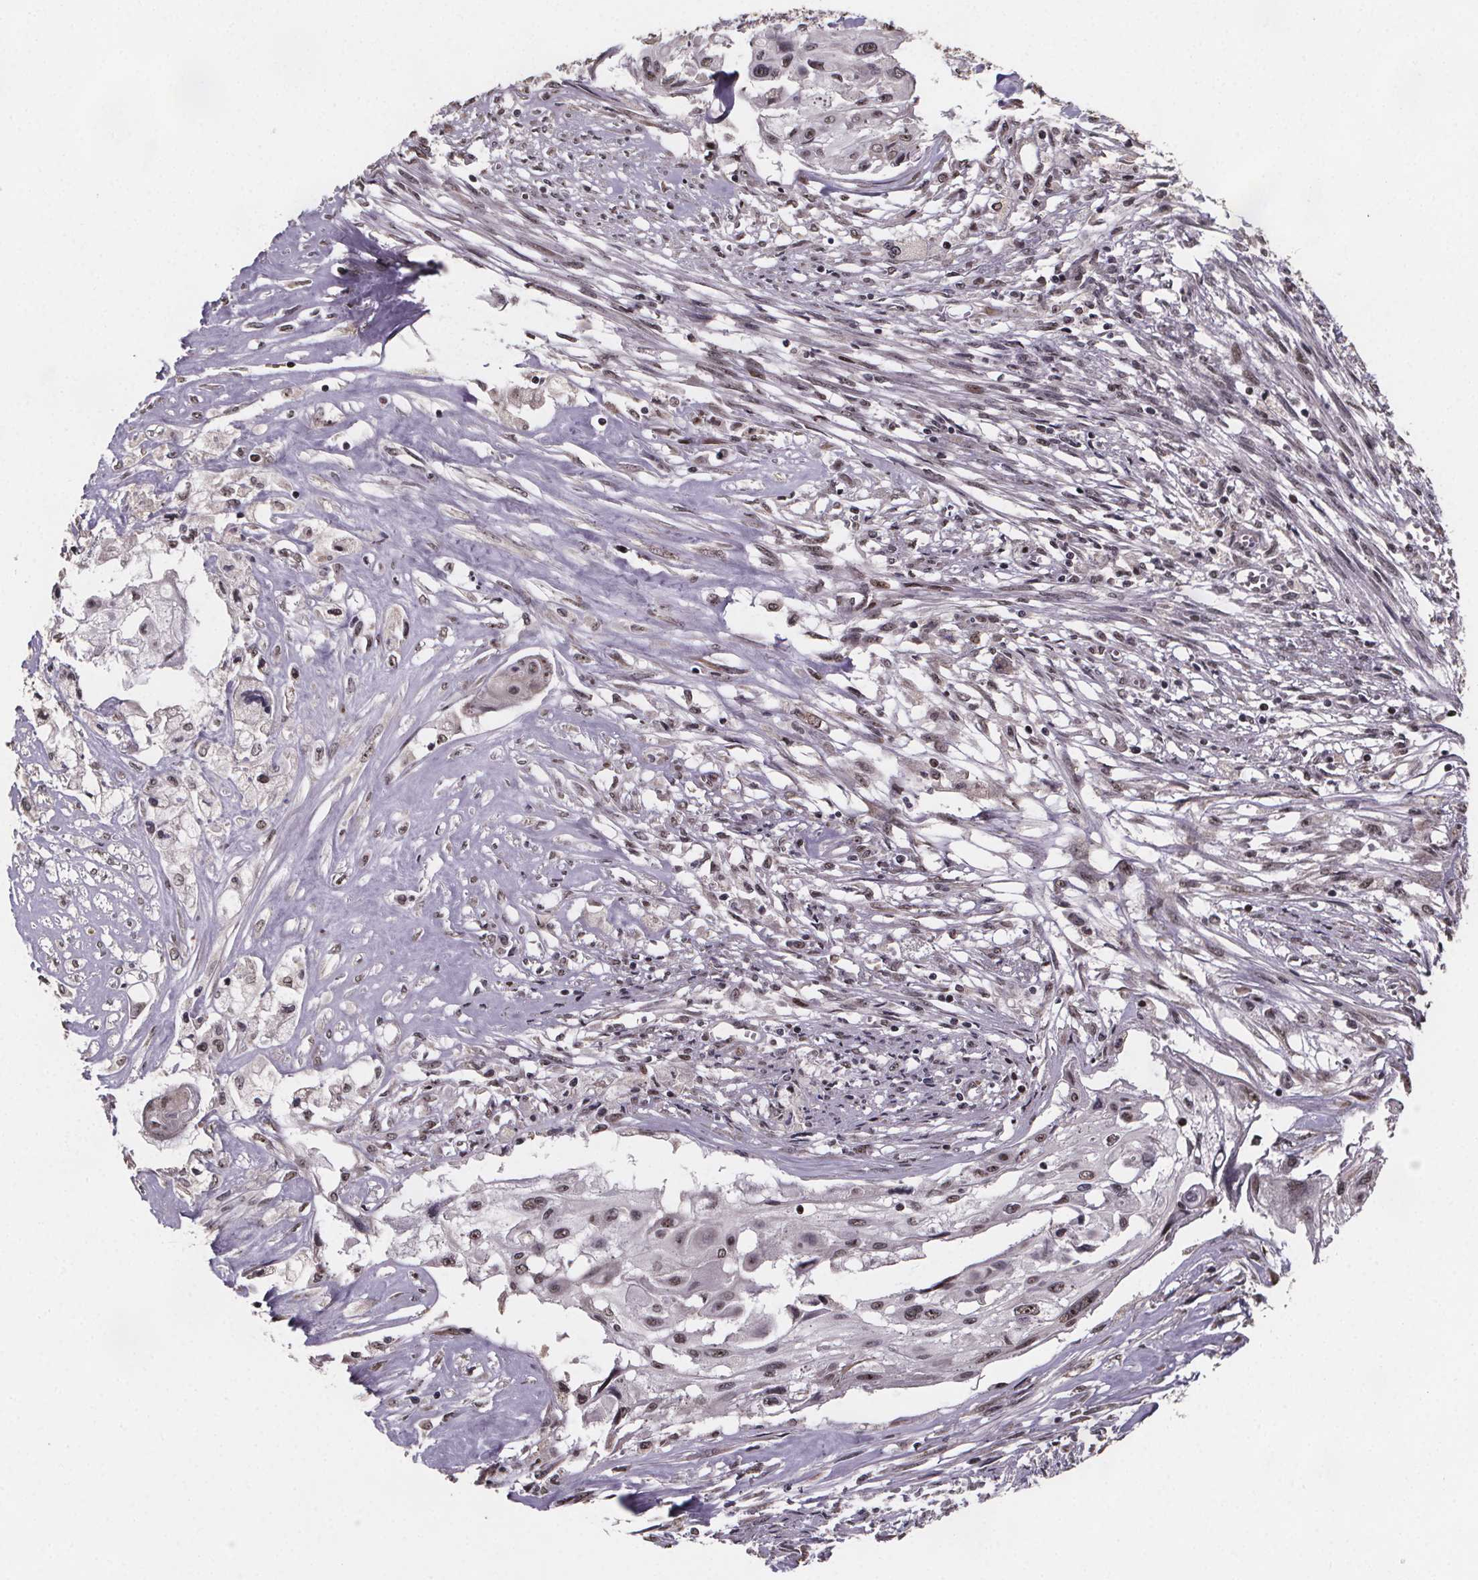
{"staining": {"intensity": "weak", "quantity": ">75%", "location": "nuclear"}, "tissue": "cervical cancer", "cell_type": "Tumor cells", "image_type": "cancer", "snomed": [{"axis": "morphology", "description": "Squamous cell carcinoma, NOS"}, {"axis": "topography", "description": "Cervix"}], "caption": "Immunohistochemical staining of cervical squamous cell carcinoma exhibits low levels of weak nuclear staining in about >75% of tumor cells.", "gene": "U2SURP", "patient": {"sex": "female", "age": 49}}